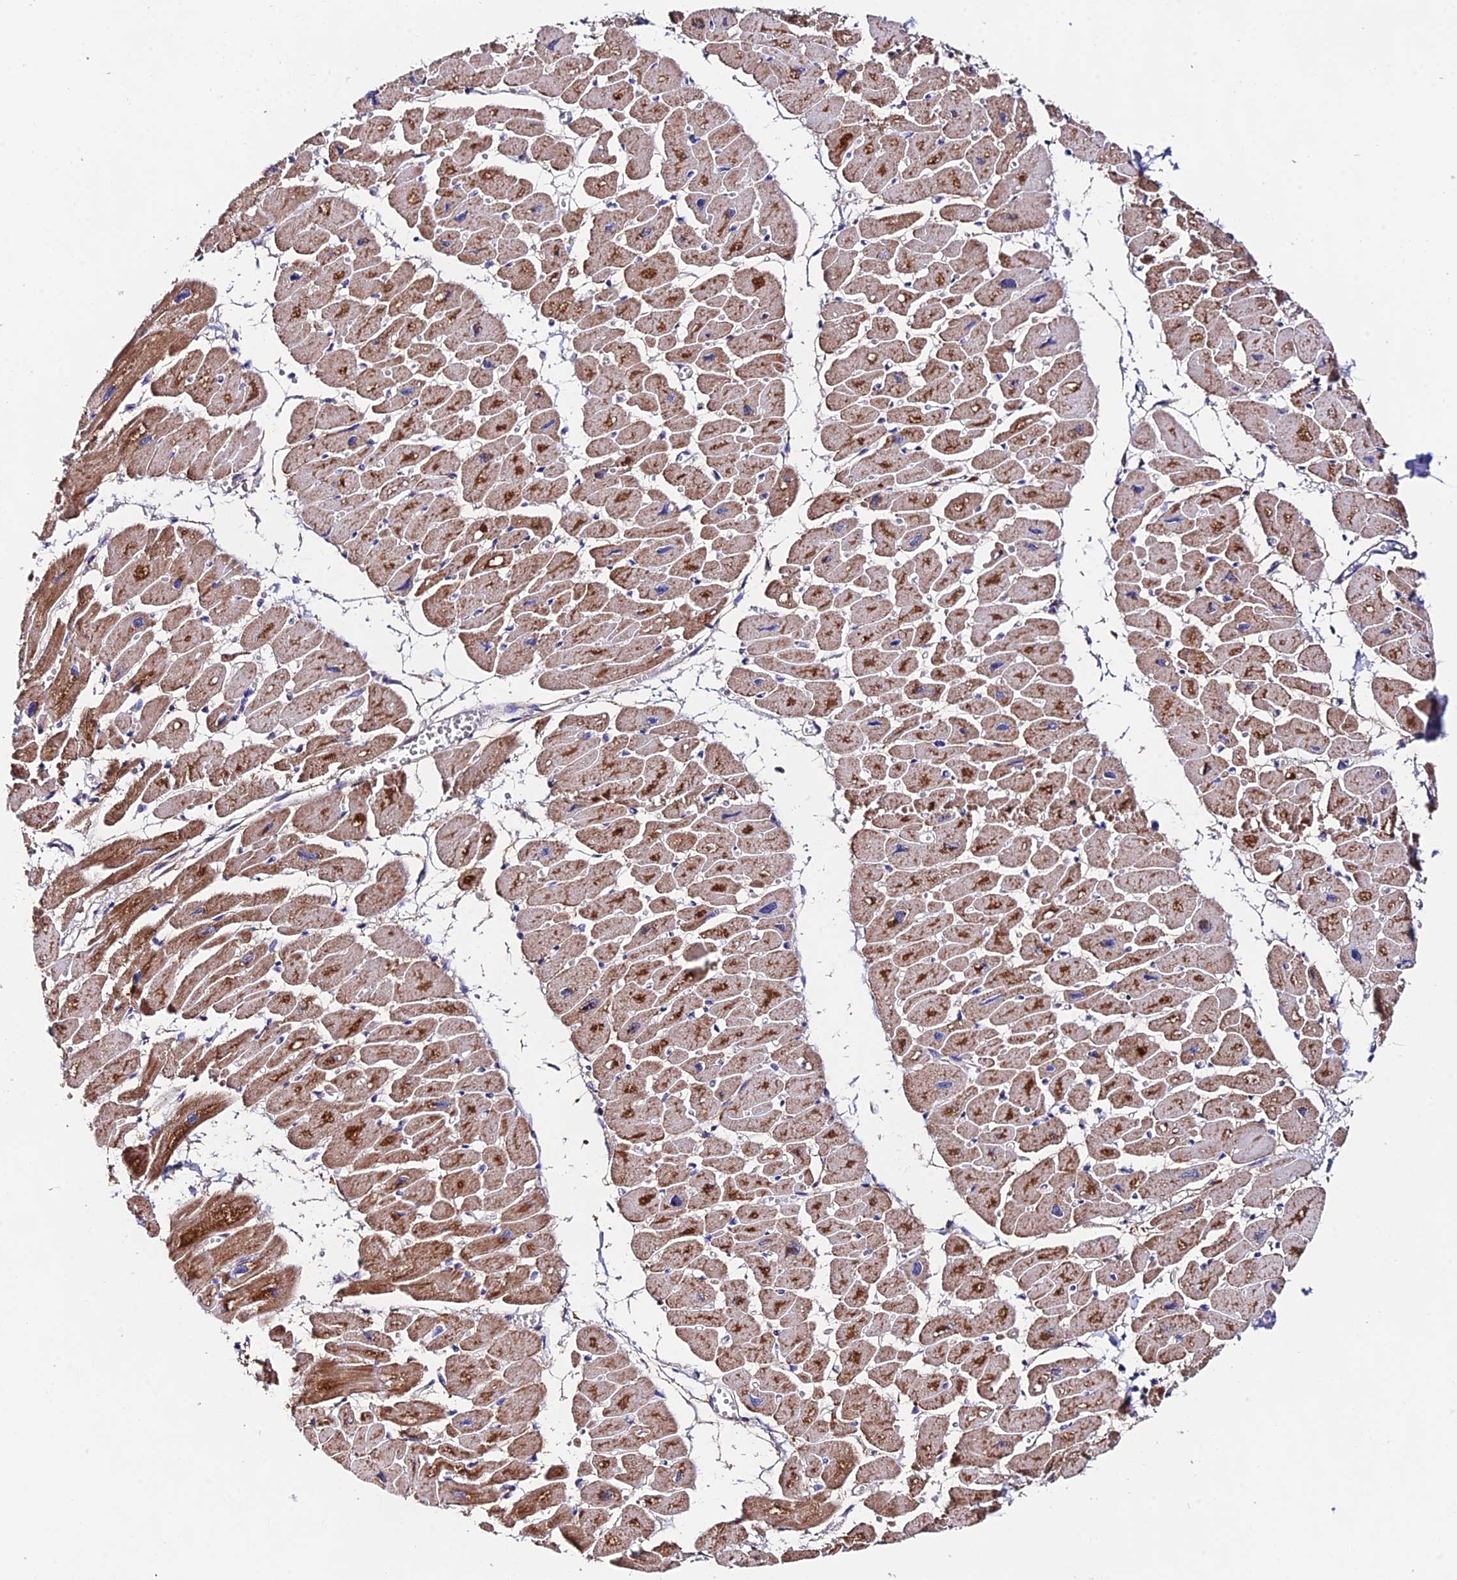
{"staining": {"intensity": "moderate", "quantity": "25%-75%", "location": "cytoplasmic/membranous"}, "tissue": "heart muscle", "cell_type": "Cardiomyocytes", "image_type": "normal", "snomed": [{"axis": "morphology", "description": "Normal tissue, NOS"}, {"axis": "topography", "description": "Heart"}], "caption": "Immunohistochemistry (IHC) photomicrograph of normal human heart muscle stained for a protein (brown), which reveals medium levels of moderate cytoplasmic/membranous expression in about 25%-75% of cardiomyocytes.", "gene": "PPP2R2A", "patient": {"sex": "female", "age": 54}}